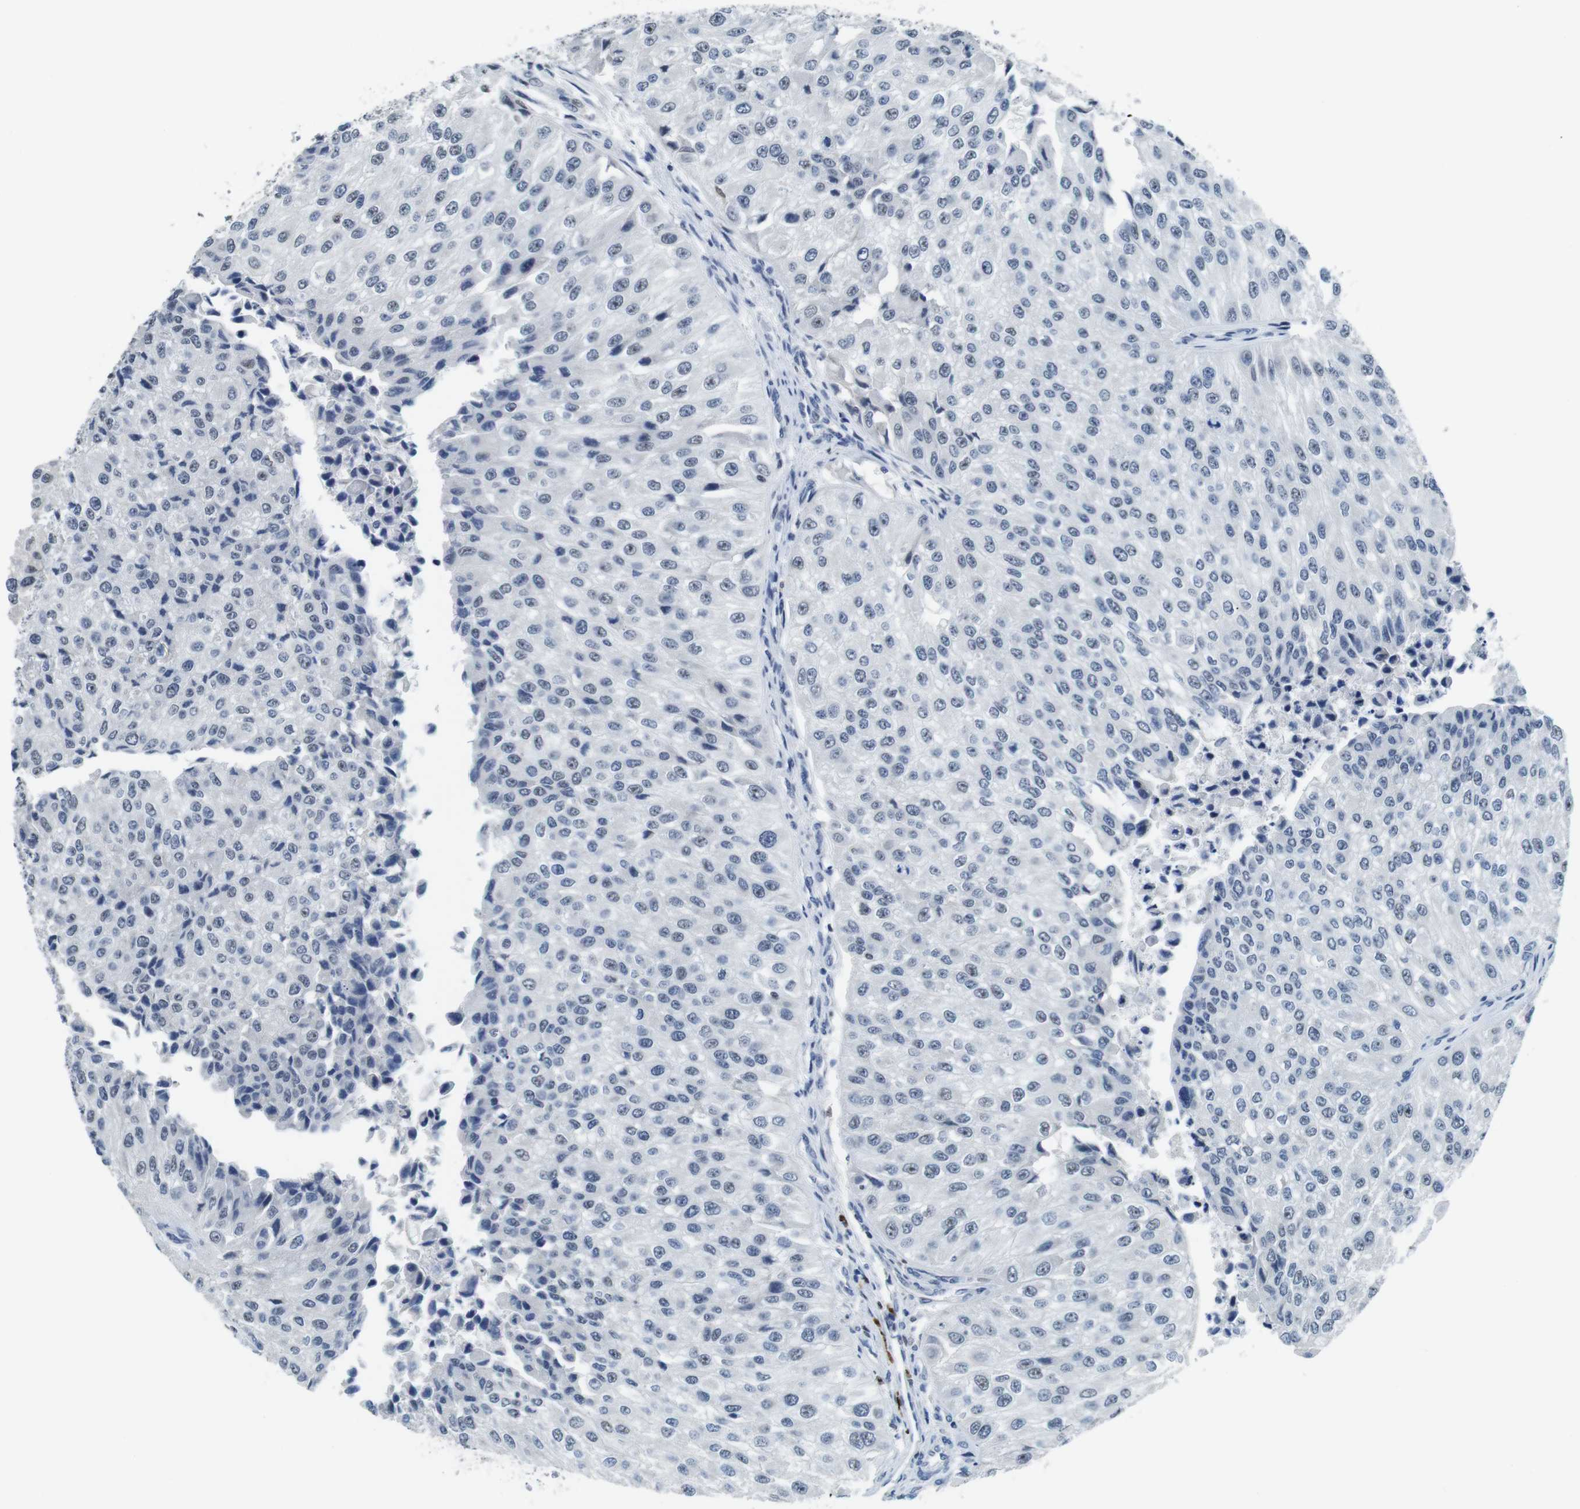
{"staining": {"intensity": "negative", "quantity": "none", "location": "none"}, "tissue": "urothelial cancer", "cell_type": "Tumor cells", "image_type": "cancer", "snomed": [{"axis": "morphology", "description": "Urothelial carcinoma, High grade"}, {"axis": "topography", "description": "Kidney"}, {"axis": "topography", "description": "Urinary bladder"}], "caption": "This is a photomicrograph of immunohistochemistry (IHC) staining of urothelial cancer, which shows no positivity in tumor cells.", "gene": "IRF8", "patient": {"sex": "male", "age": 77}}